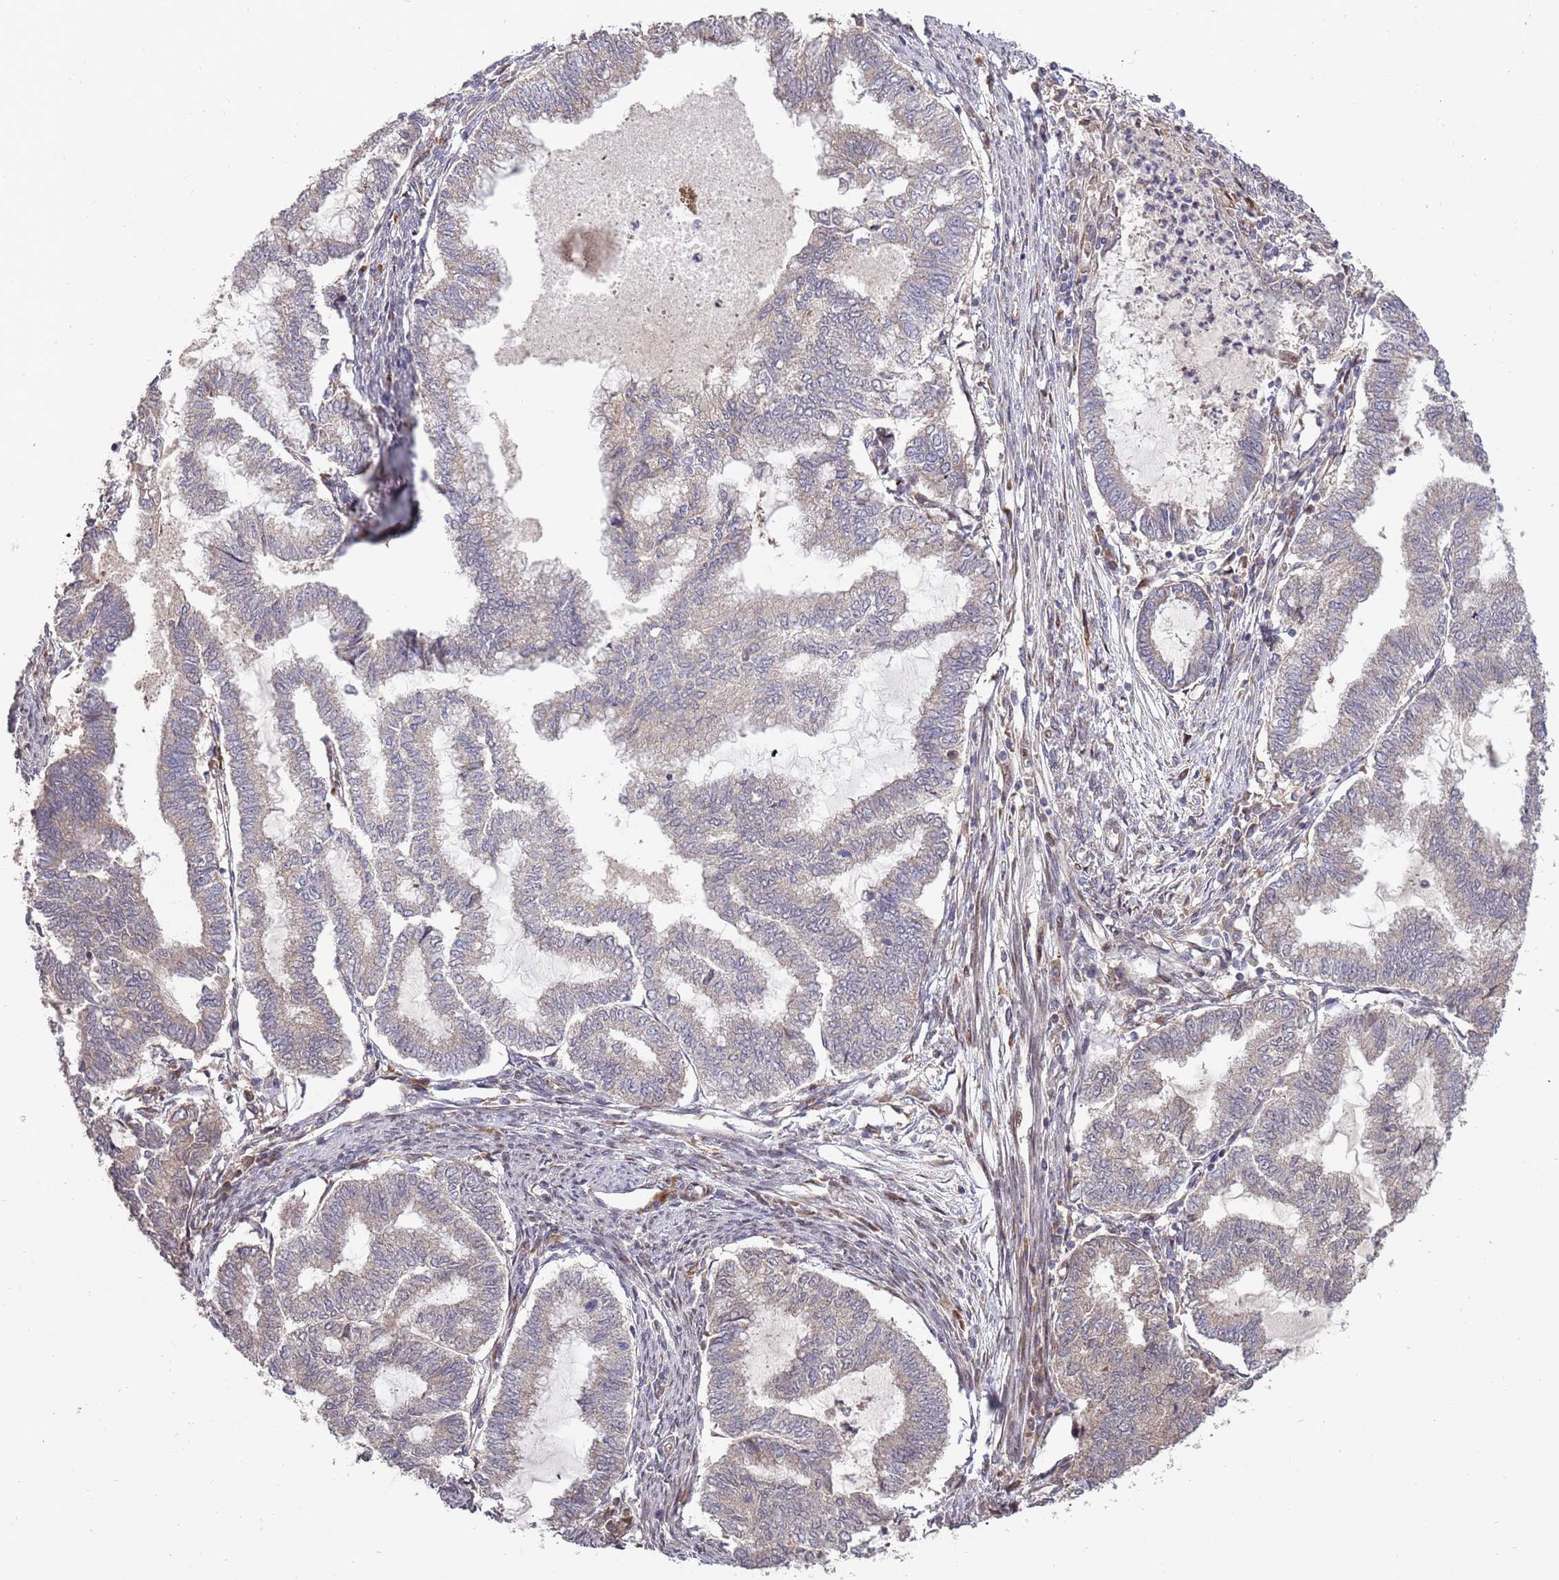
{"staining": {"intensity": "negative", "quantity": "none", "location": "none"}, "tissue": "endometrial cancer", "cell_type": "Tumor cells", "image_type": "cancer", "snomed": [{"axis": "morphology", "description": "Adenocarcinoma, NOS"}, {"axis": "topography", "description": "Endometrium"}], "caption": "There is no significant staining in tumor cells of adenocarcinoma (endometrial).", "gene": "SYNDIG1L", "patient": {"sex": "female", "age": 79}}